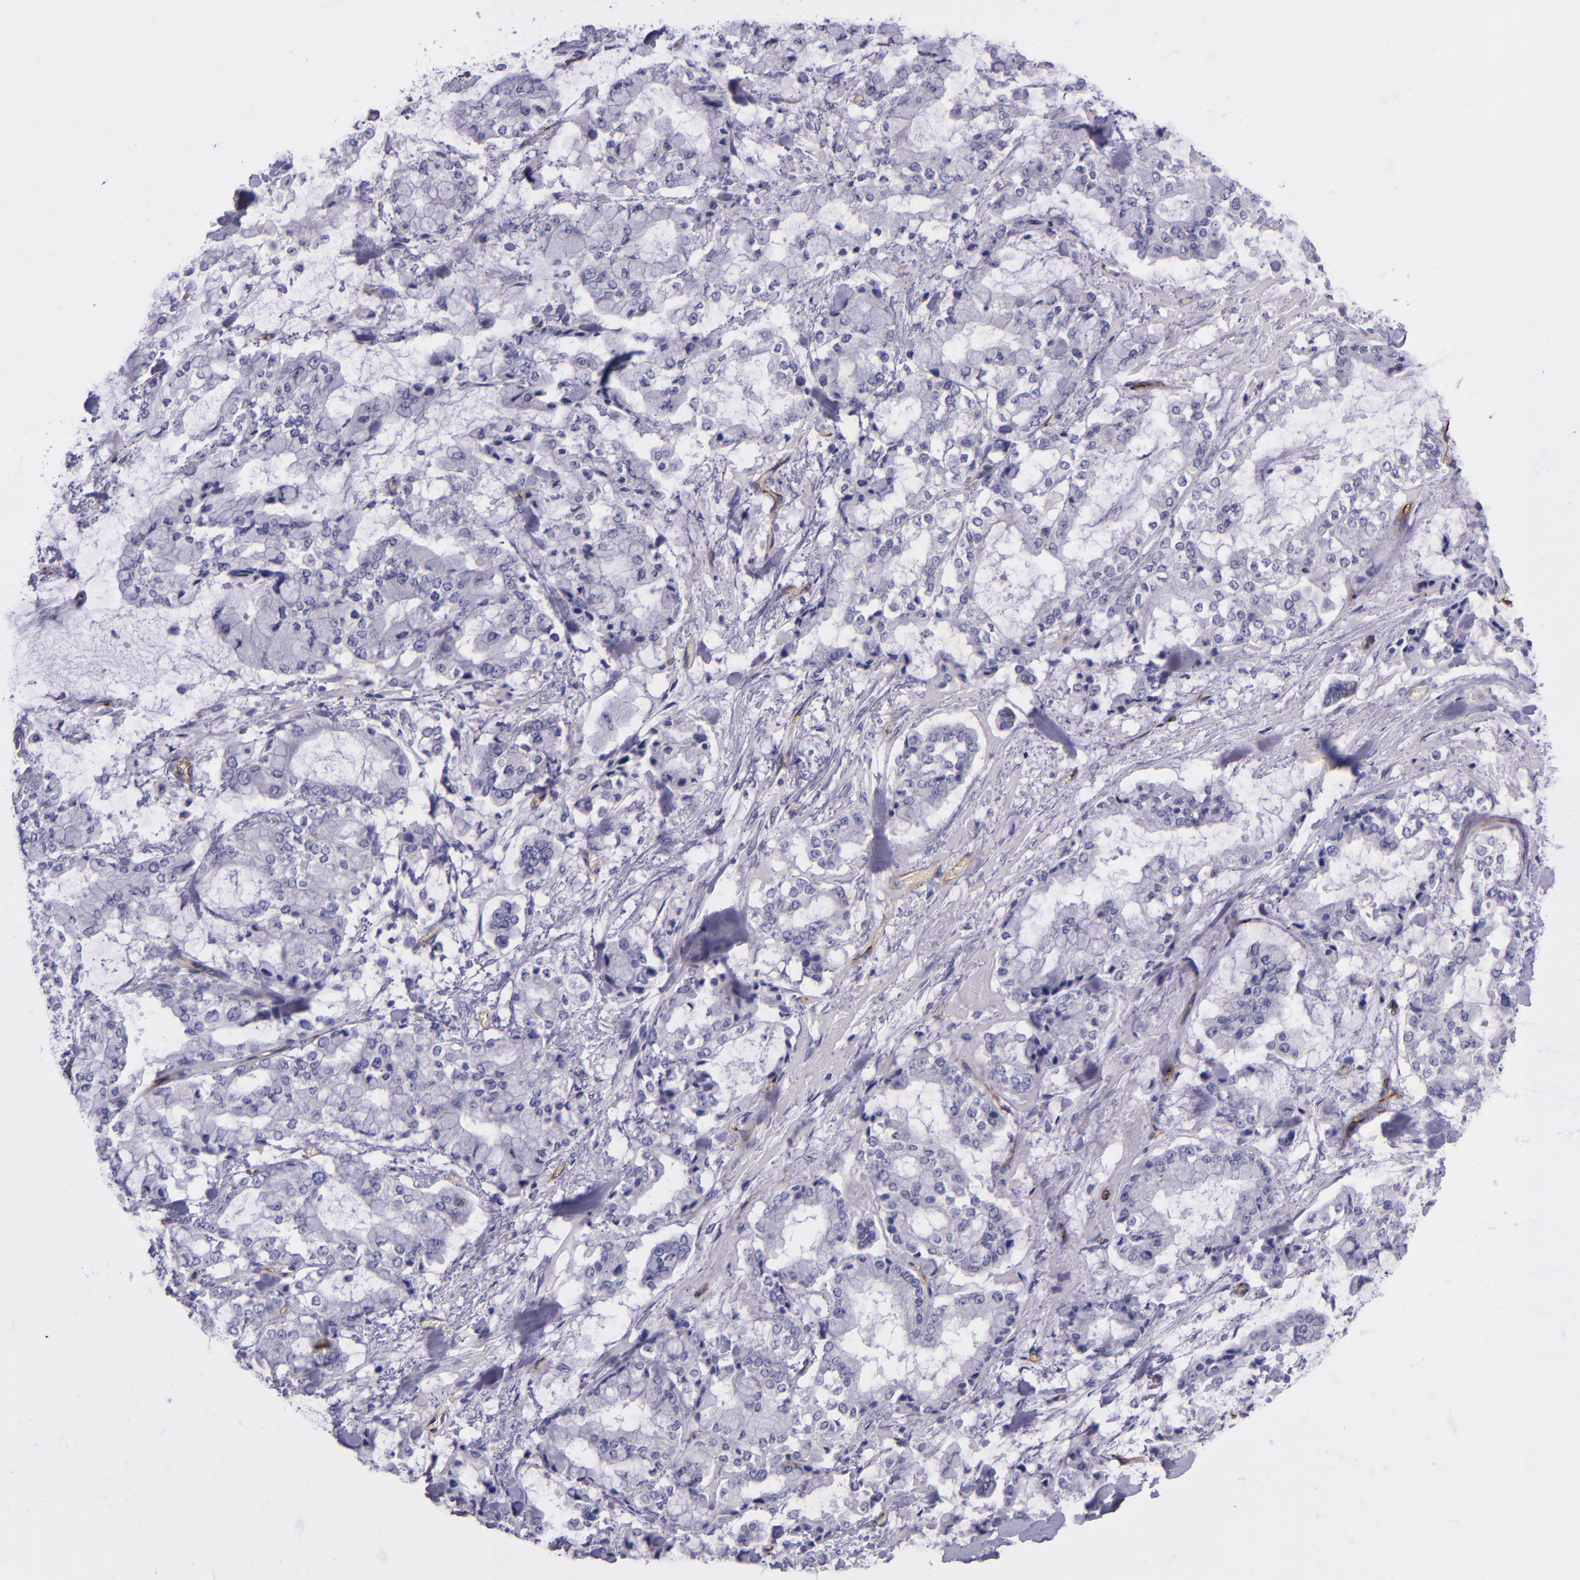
{"staining": {"intensity": "negative", "quantity": "none", "location": "none"}, "tissue": "stomach cancer", "cell_type": "Tumor cells", "image_type": "cancer", "snomed": [{"axis": "morphology", "description": "Normal tissue, NOS"}, {"axis": "morphology", "description": "Adenocarcinoma, NOS"}, {"axis": "topography", "description": "Stomach, upper"}, {"axis": "topography", "description": "Stomach"}], "caption": "This is an IHC image of human adenocarcinoma (stomach). There is no expression in tumor cells.", "gene": "NOS3", "patient": {"sex": "male", "age": 76}}